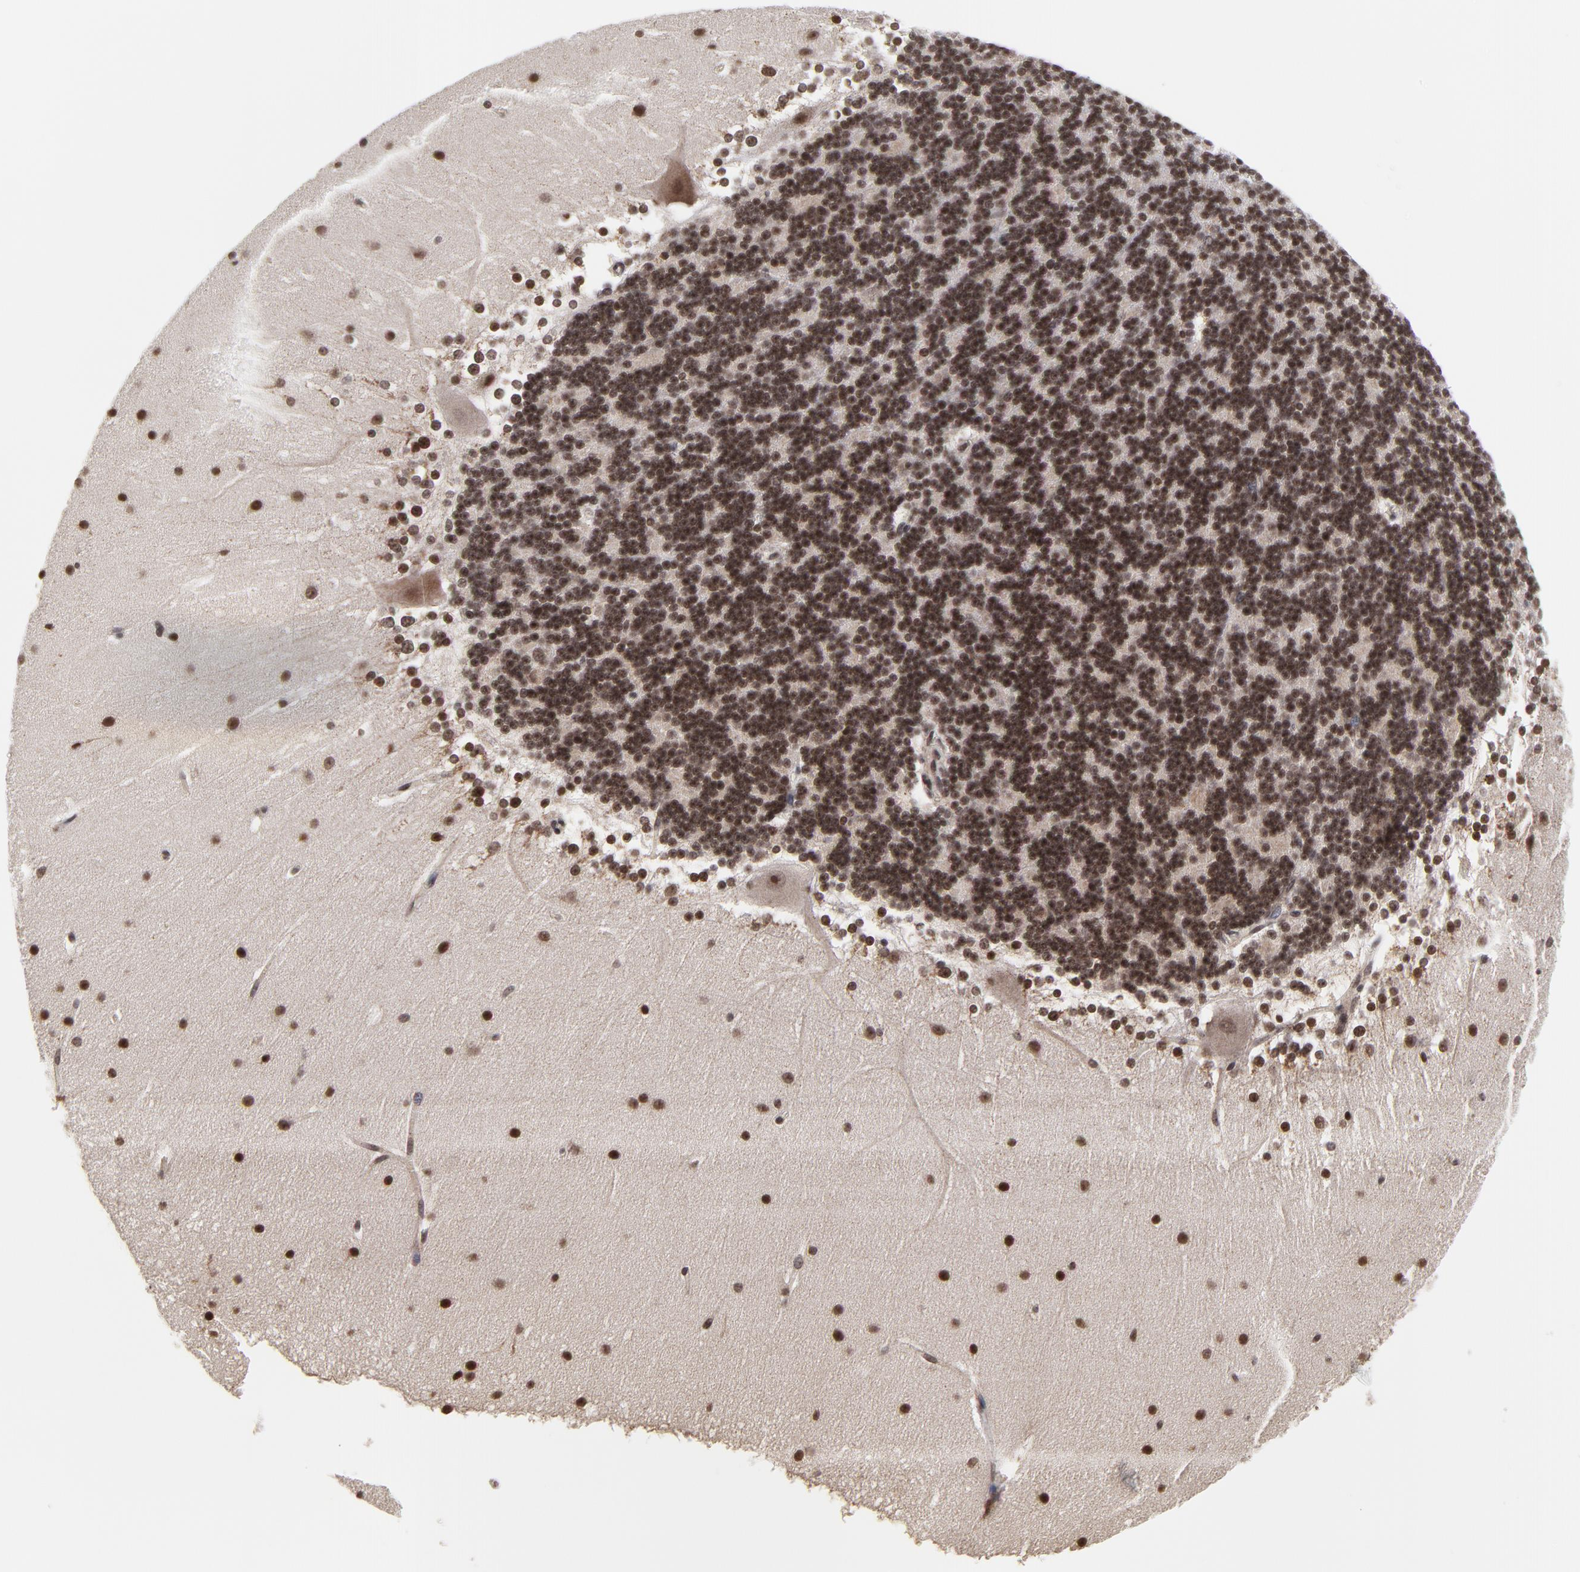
{"staining": {"intensity": "moderate", "quantity": ">75%", "location": "nuclear"}, "tissue": "cerebellum", "cell_type": "Cells in granular layer", "image_type": "normal", "snomed": [{"axis": "morphology", "description": "Normal tissue, NOS"}, {"axis": "topography", "description": "Cerebellum"}], "caption": "About >75% of cells in granular layer in benign cerebellum show moderate nuclear protein staining as visualized by brown immunohistochemical staining.", "gene": "ZNF777", "patient": {"sex": "female", "age": 19}}